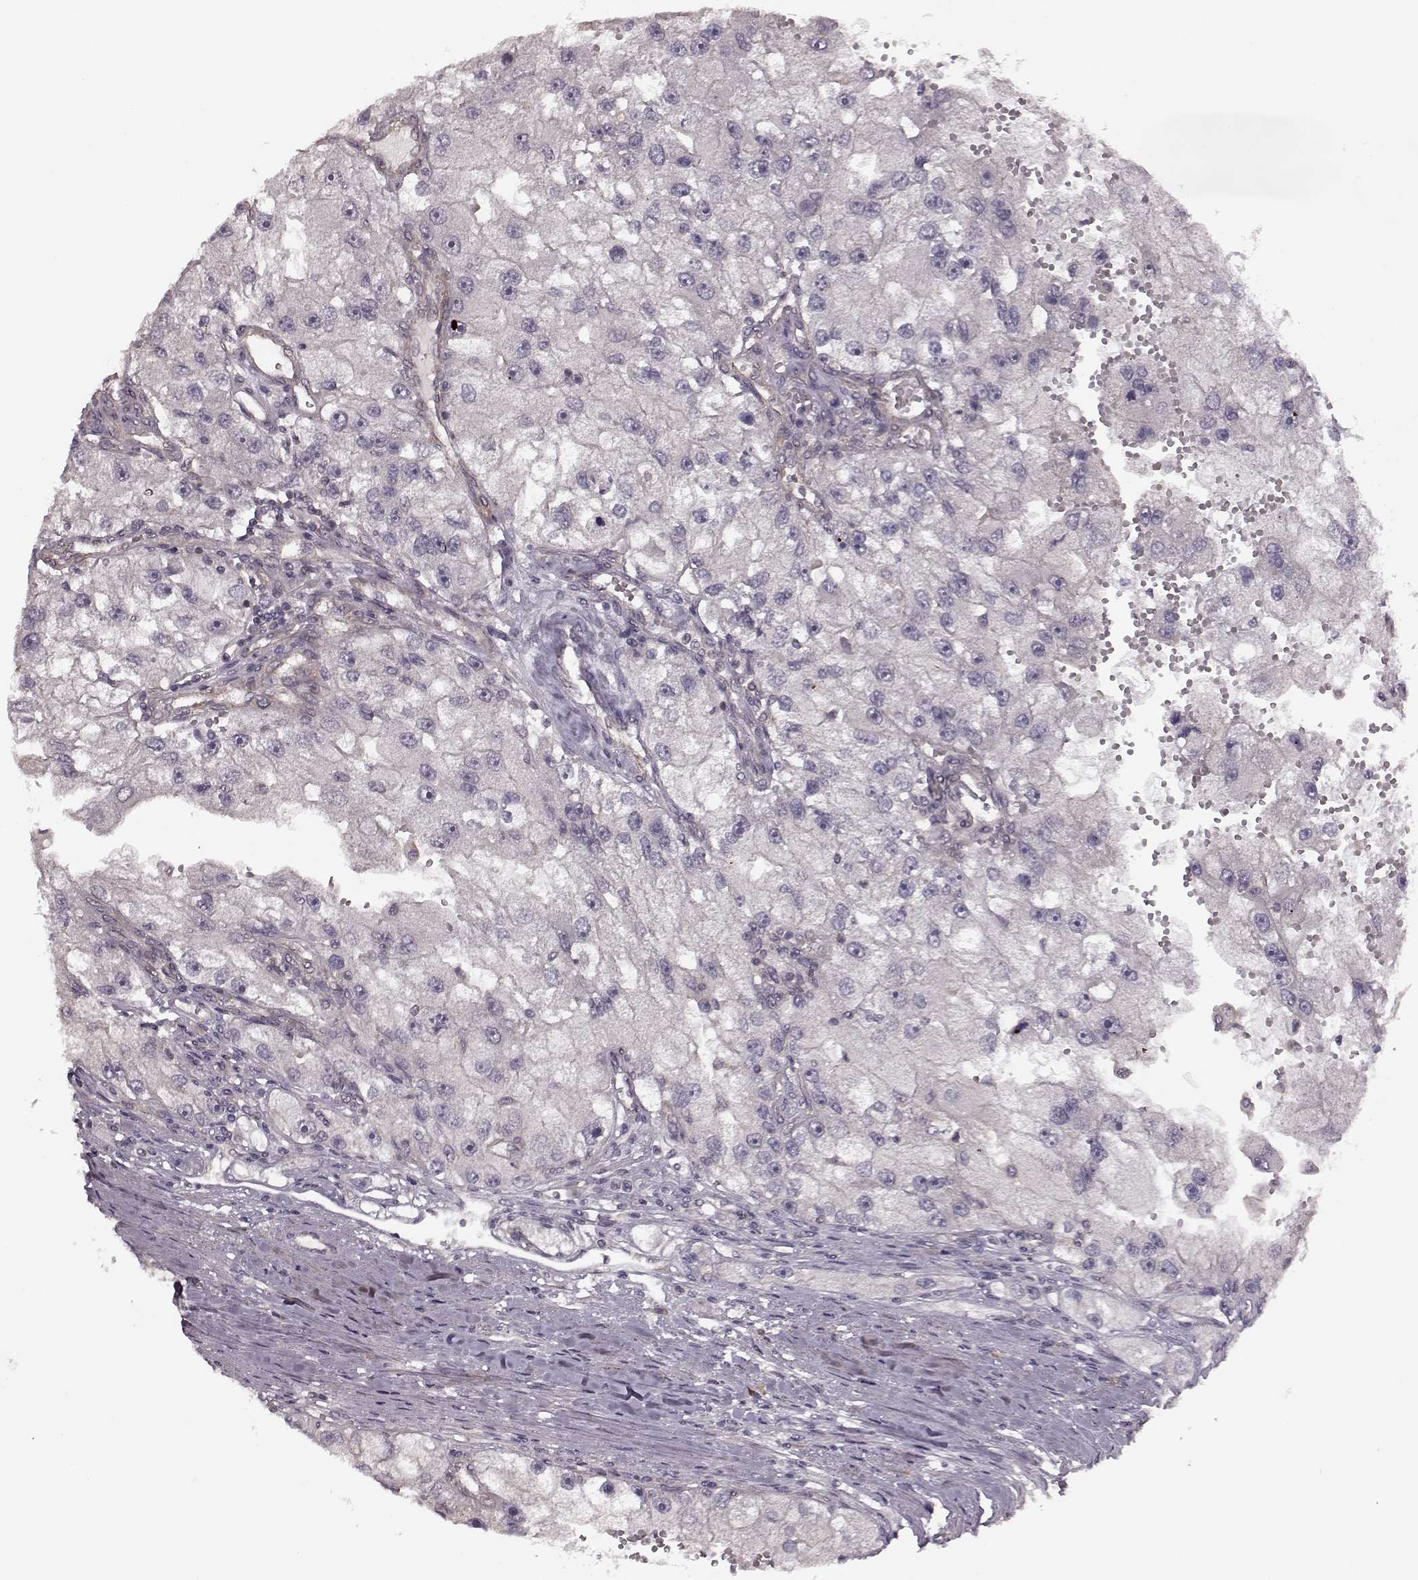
{"staining": {"intensity": "negative", "quantity": "none", "location": "none"}, "tissue": "renal cancer", "cell_type": "Tumor cells", "image_type": "cancer", "snomed": [{"axis": "morphology", "description": "Adenocarcinoma, NOS"}, {"axis": "topography", "description": "Kidney"}], "caption": "Renal cancer (adenocarcinoma) was stained to show a protein in brown. There is no significant staining in tumor cells.", "gene": "SLAIN2", "patient": {"sex": "male", "age": 63}}